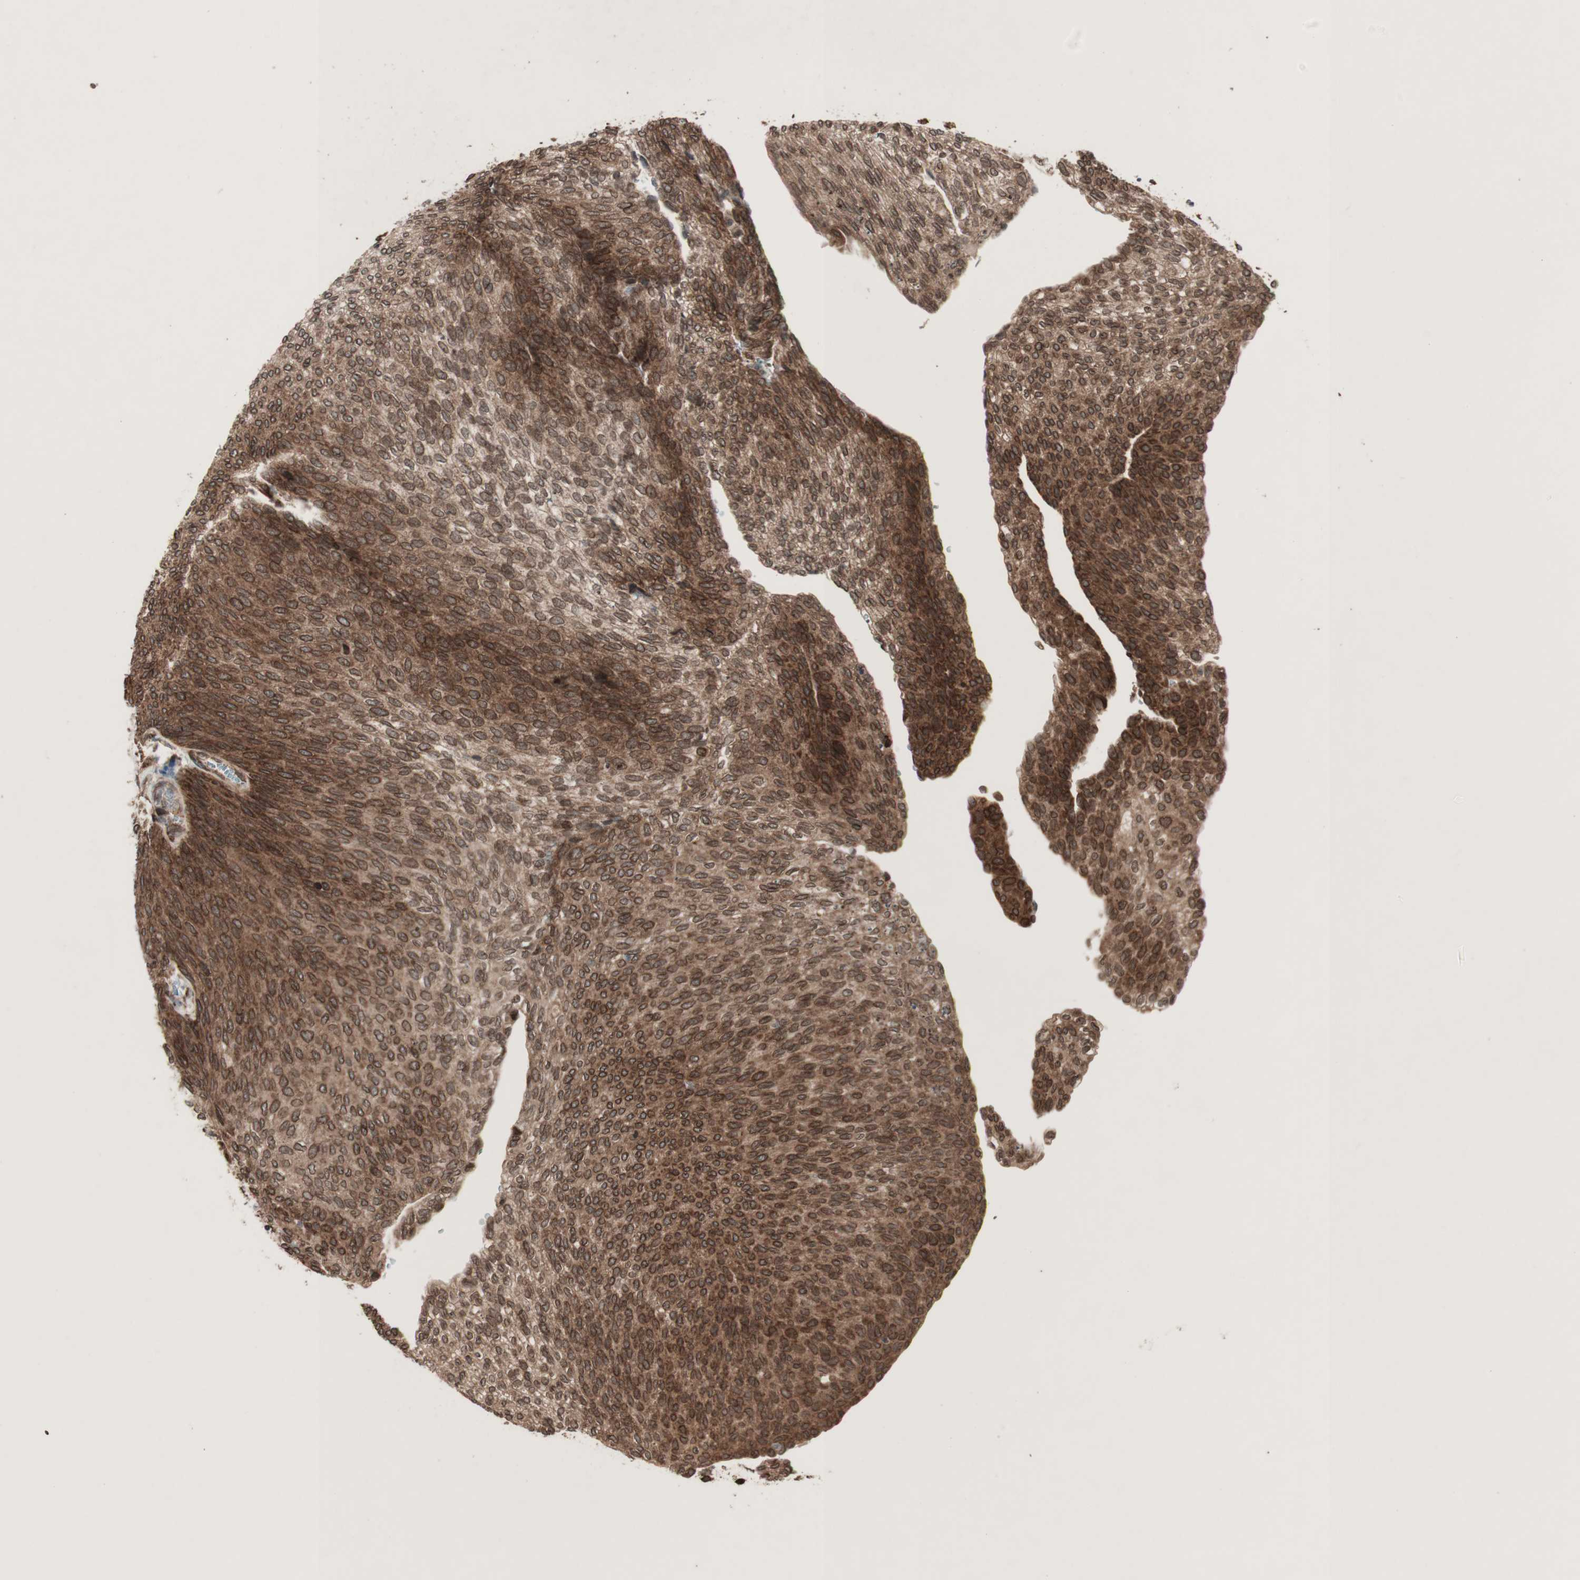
{"staining": {"intensity": "strong", "quantity": ">75%", "location": "cytoplasmic/membranous,nuclear"}, "tissue": "urothelial cancer", "cell_type": "Tumor cells", "image_type": "cancer", "snomed": [{"axis": "morphology", "description": "Urothelial carcinoma, Low grade"}, {"axis": "topography", "description": "Urinary bladder"}], "caption": "Brown immunohistochemical staining in human urothelial cancer demonstrates strong cytoplasmic/membranous and nuclear expression in approximately >75% of tumor cells. Nuclei are stained in blue.", "gene": "NUP62", "patient": {"sex": "female", "age": 79}}